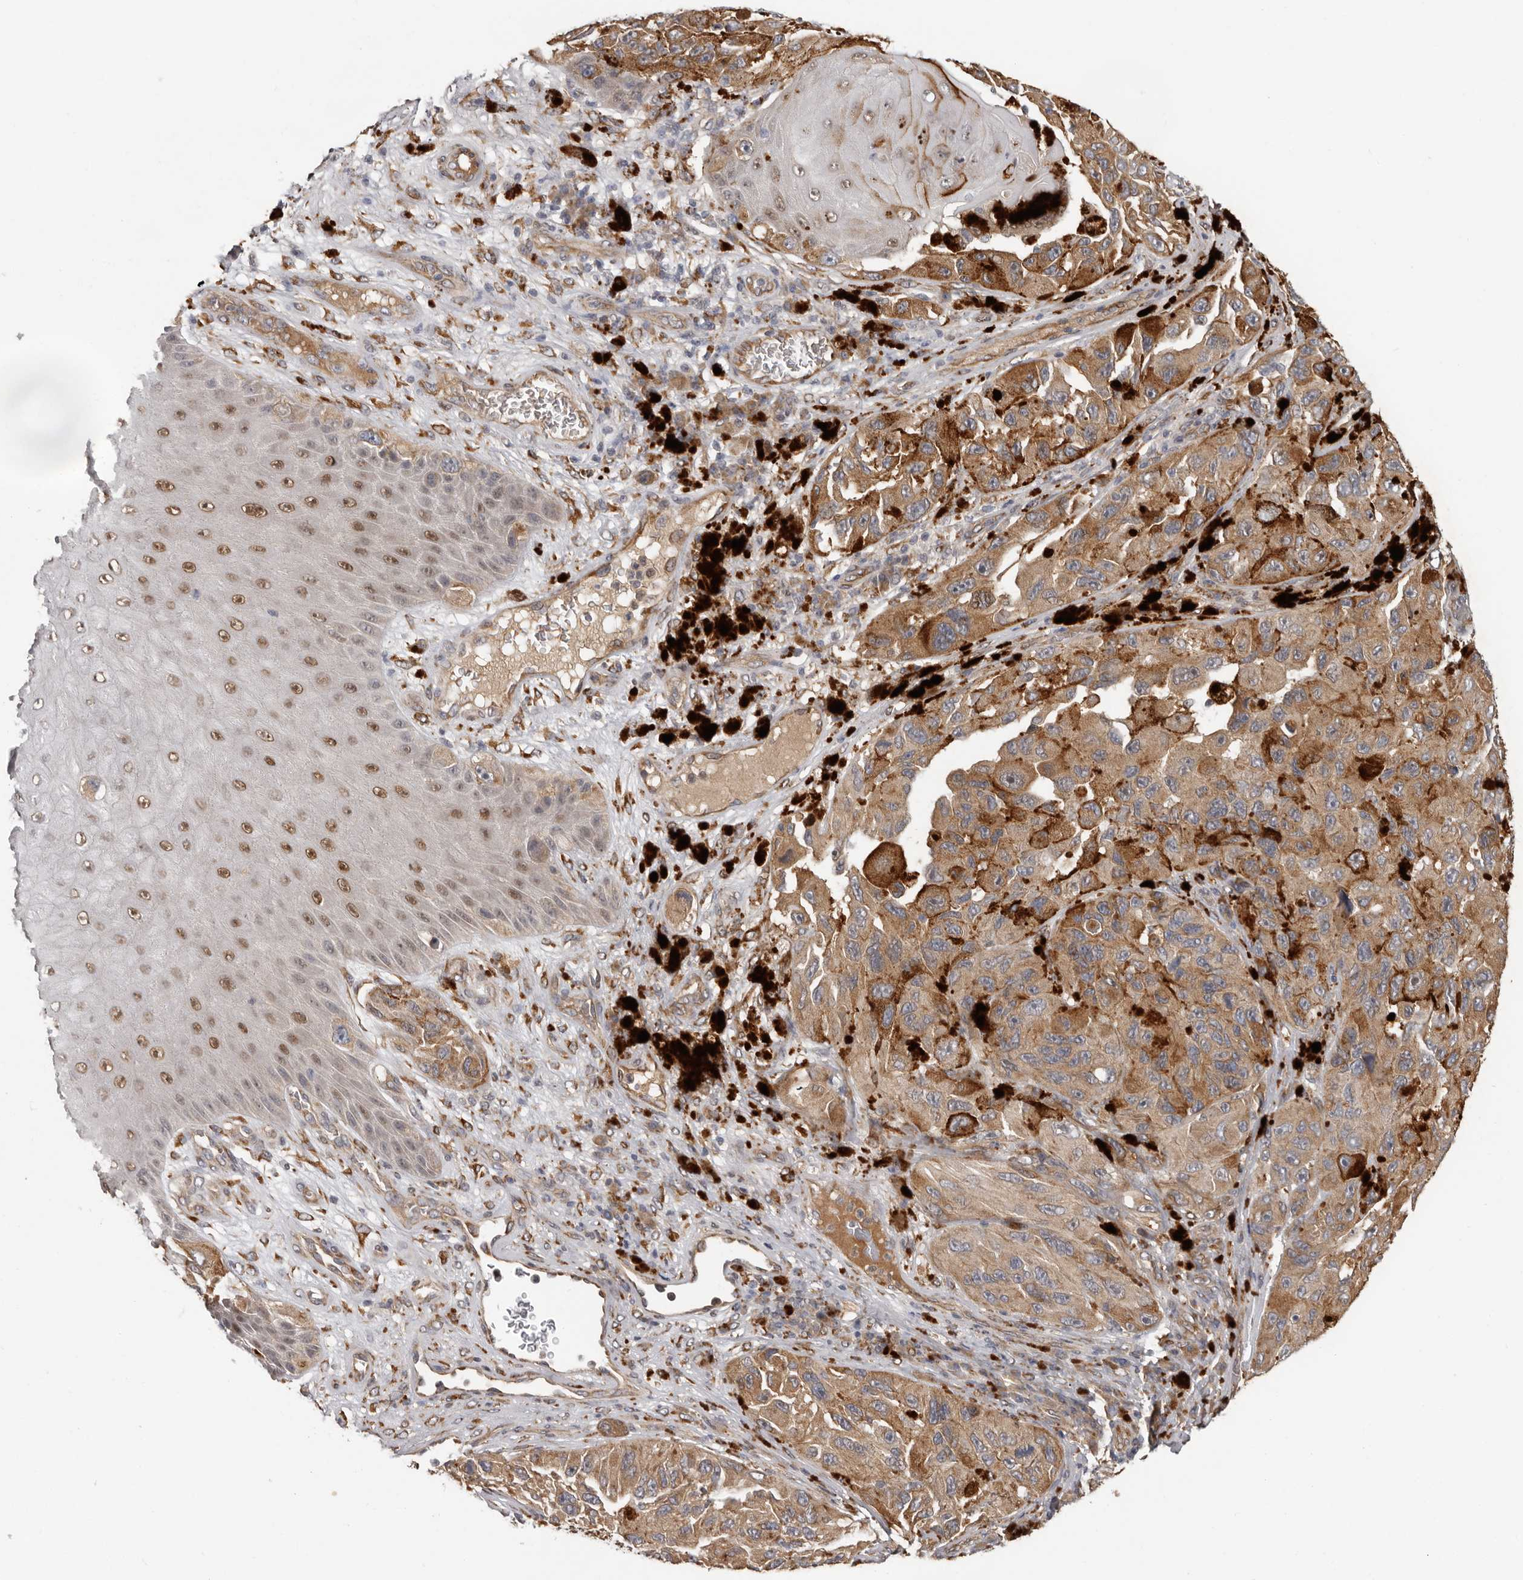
{"staining": {"intensity": "moderate", "quantity": ">75%", "location": "cytoplasmic/membranous"}, "tissue": "melanoma", "cell_type": "Tumor cells", "image_type": "cancer", "snomed": [{"axis": "morphology", "description": "Malignant melanoma, NOS"}, {"axis": "topography", "description": "Skin"}], "caption": "Immunohistochemical staining of human melanoma exhibits moderate cytoplasmic/membranous protein expression in about >75% of tumor cells. (IHC, brightfield microscopy, high magnification).", "gene": "MTF1", "patient": {"sex": "female", "age": 73}}